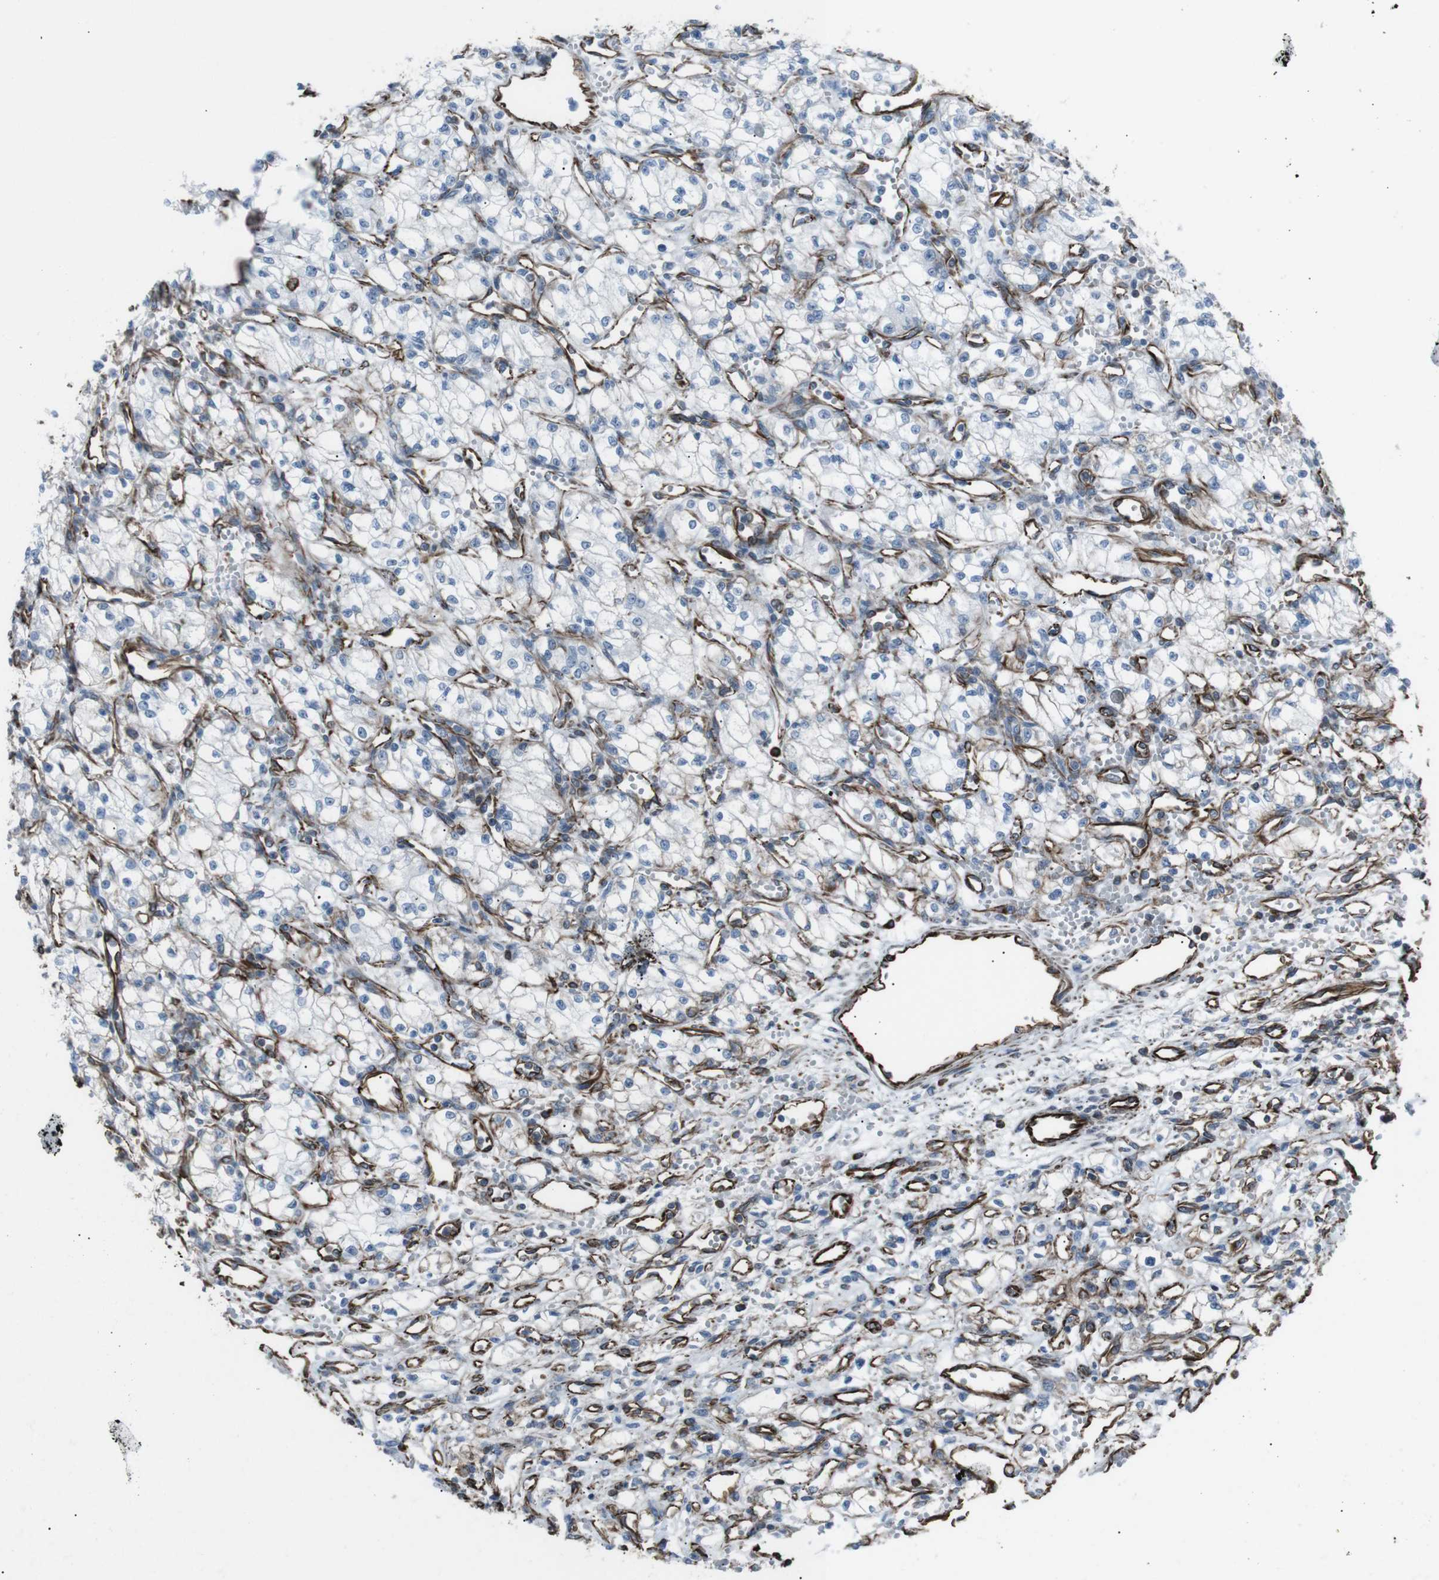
{"staining": {"intensity": "negative", "quantity": "none", "location": "none"}, "tissue": "renal cancer", "cell_type": "Tumor cells", "image_type": "cancer", "snomed": [{"axis": "morphology", "description": "Normal tissue, NOS"}, {"axis": "morphology", "description": "Adenocarcinoma, NOS"}, {"axis": "topography", "description": "Kidney"}], "caption": "Immunohistochemical staining of adenocarcinoma (renal) reveals no significant staining in tumor cells.", "gene": "ZDHHC6", "patient": {"sex": "male", "age": 59}}